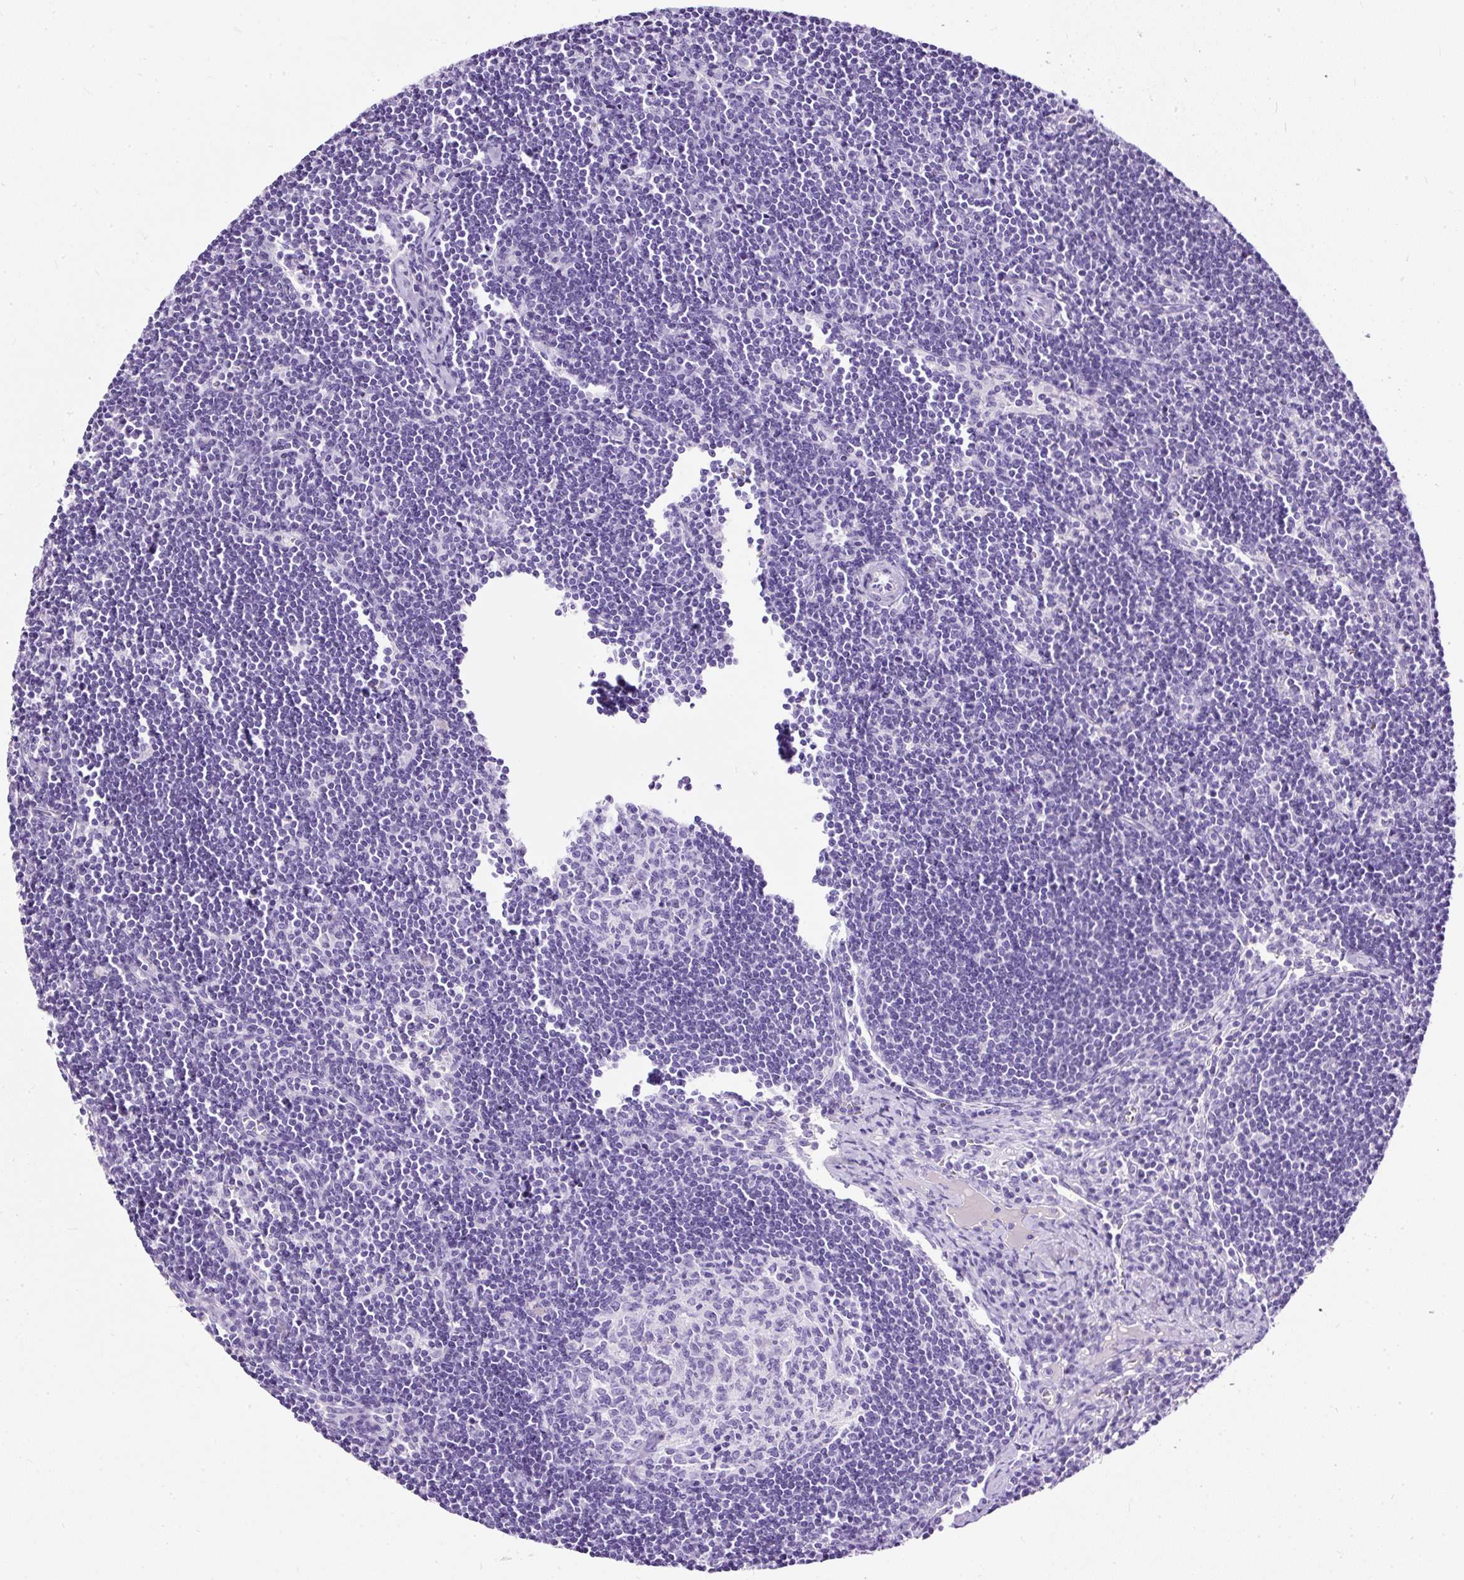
{"staining": {"intensity": "negative", "quantity": "none", "location": "none"}, "tissue": "lymph node", "cell_type": "Germinal center cells", "image_type": "normal", "snomed": [{"axis": "morphology", "description": "Normal tissue, NOS"}, {"axis": "topography", "description": "Lymph node"}], "caption": "Immunohistochemistry (IHC) micrograph of benign human lymph node stained for a protein (brown), which reveals no expression in germinal center cells.", "gene": "NTS", "patient": {"sex": "female", "age": 29}}